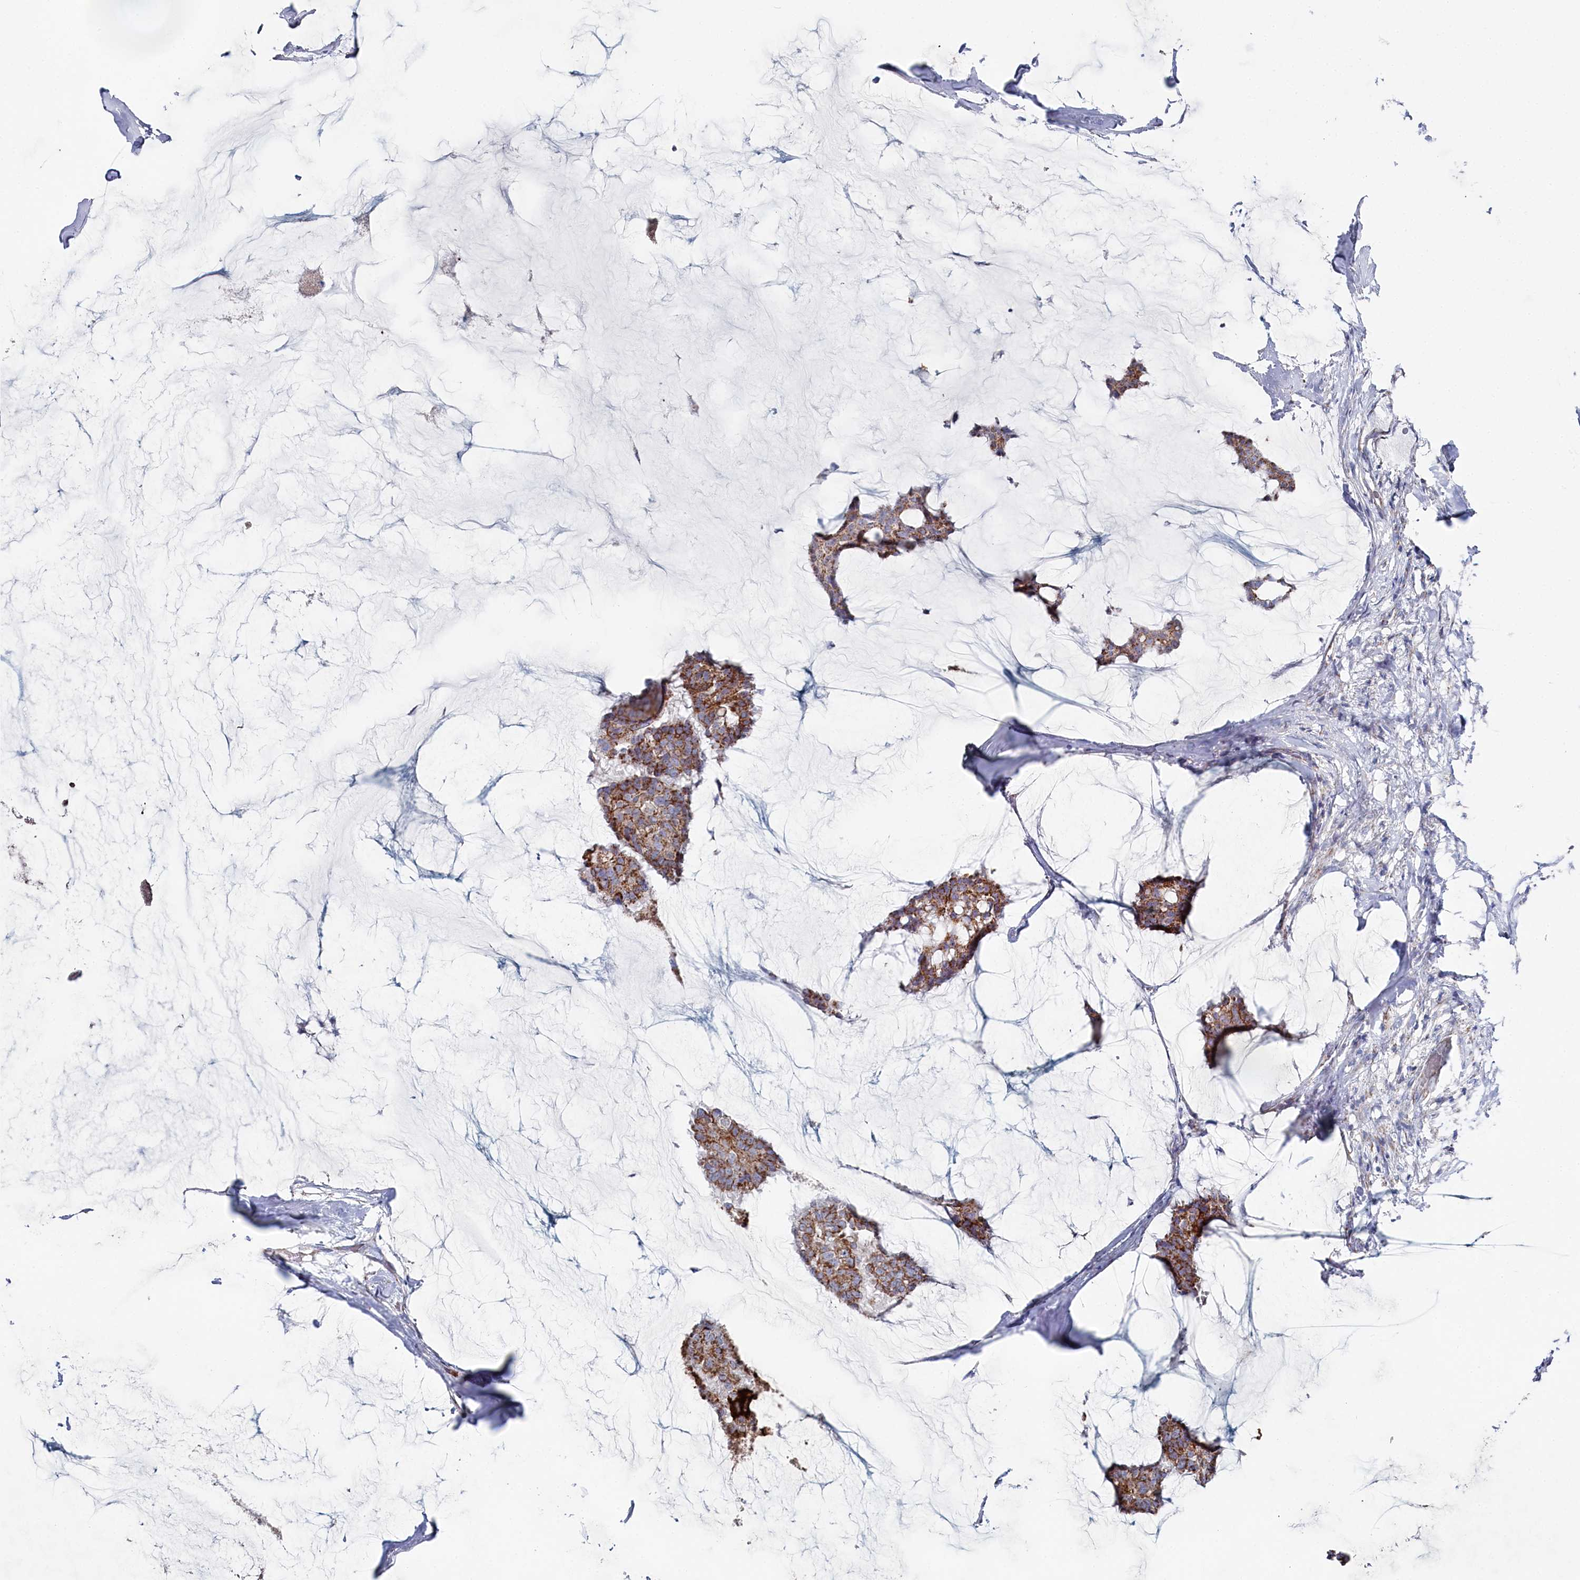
{"staining": {"intensity": "moderate", "quantity": ">75%", "location": "cytoplasmic/membranous"}, "tissue": "breast cancer", "cell_type": "Tumor cells", "image_type": "cancer", "snomed": [{"axis": "morphology", "description": "Duct carcinoma"}, {"axis": "topography", "description": "Breast"}], "caption": "Breast cancer (infiltrating ductal carcinoma) stained for a protein displays moderate cytoplasmic/membranous positivity in tumor cells.", "gene": "GLS2", "patient": {"sex": "female", "age": 93}}